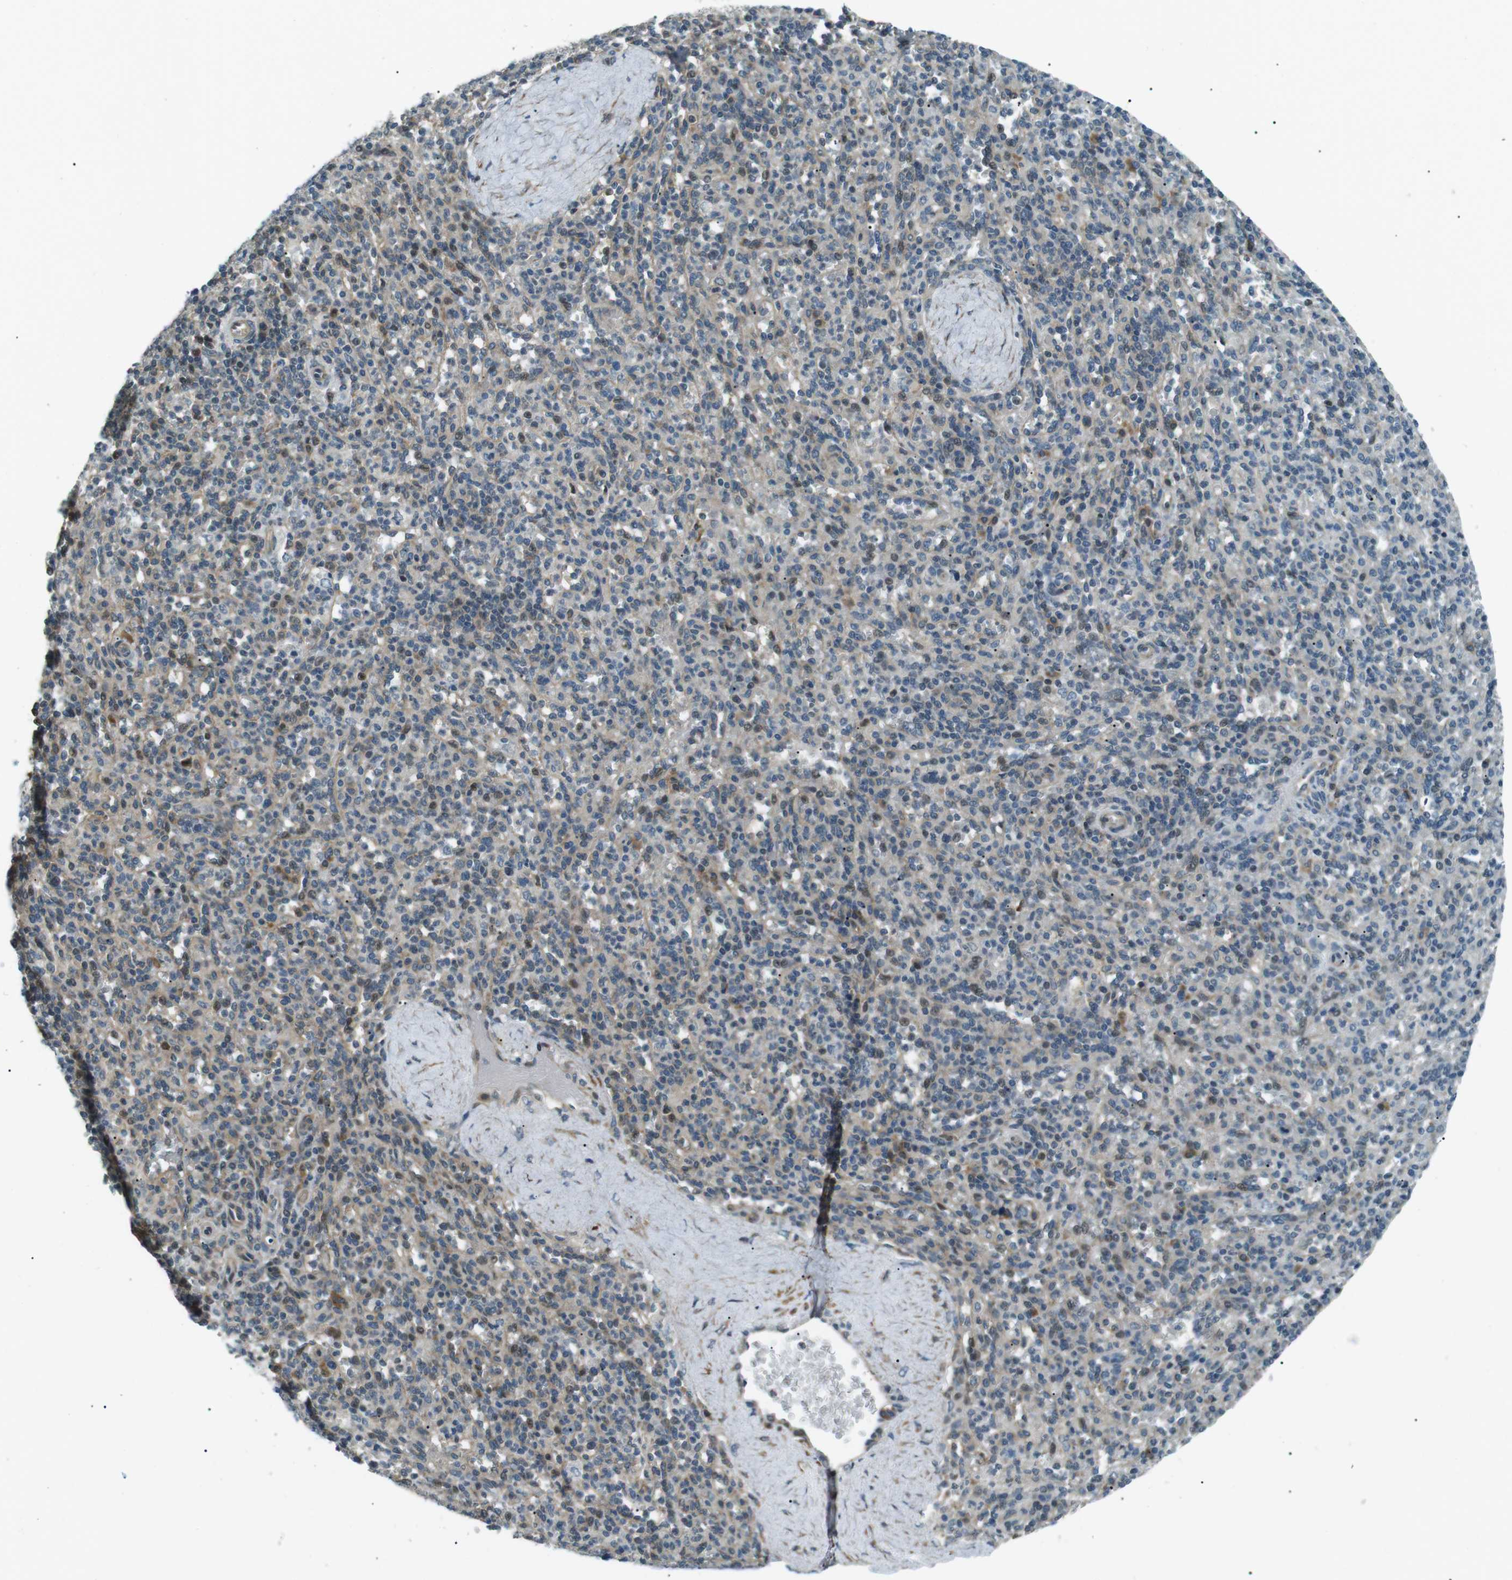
{"staining": {"intensity": "moderate", "quantity": "<25%", "location": "cytoplasmic/membranous,nuclear"}, "tissue": "spleen", "cell_type": "Cells in red pulp", "image_type": "normal", "snomed": [{"axis": "morphology", "description": "Normal tissue, NOS"}, {"axis": "topography", "description": "Spleen"}], "caption": "A high-resolution photomicrograph shows IHC staining of unremarkable spleen, which shows moderate cytoplasmic/membranous,nuclear positivity in approximately <25% of cells in red pulp. (Brightfield microscopy of DAB IHC at high magnification).", "gene": "TMEM74", "patient": {"sex": "male", "age": 36}}